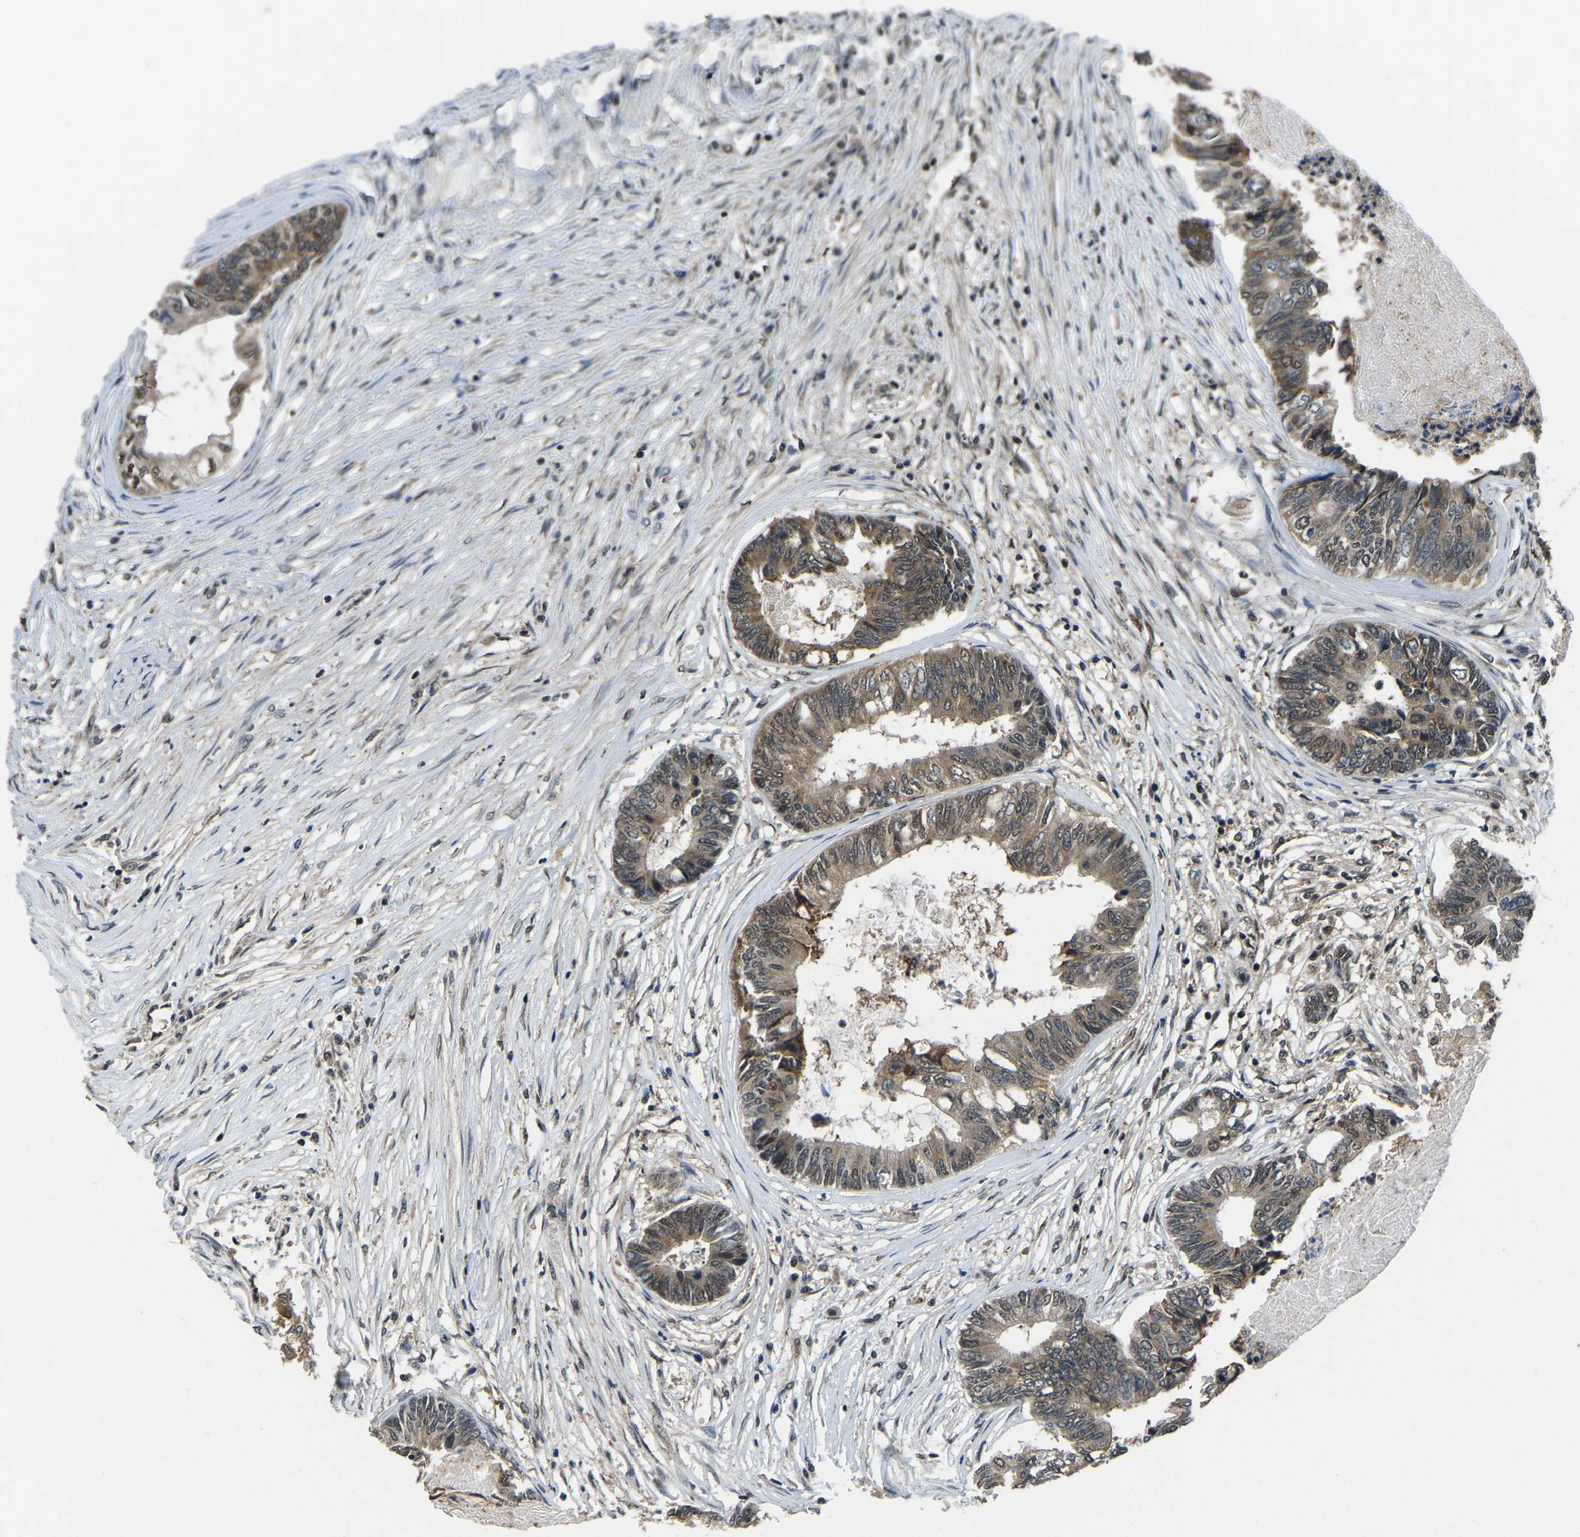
{"staining": {"intensity": "moderate", "quantity": ">75%", "location": "cytoplasmic/membranous,nuclear"}, "tissue": "colorectal cancer", "cell_type": "Tumor cells", "image_type": "cancer", "snomed": [{"axis": "morphology", "description": "Adenocarcinoma, NOS"}, {"axis": "topography", "description": "Rectum"}], "caption": "Adenocarcinoma (colorectal) was stained to show a protein in brown. There is medium levels of moderate cytoplasmic/membranous and nuclear positivity in approximately >75% of tumor cells.", "gene": "DFFA", "patient": {"sex": "male", "age": 63}}